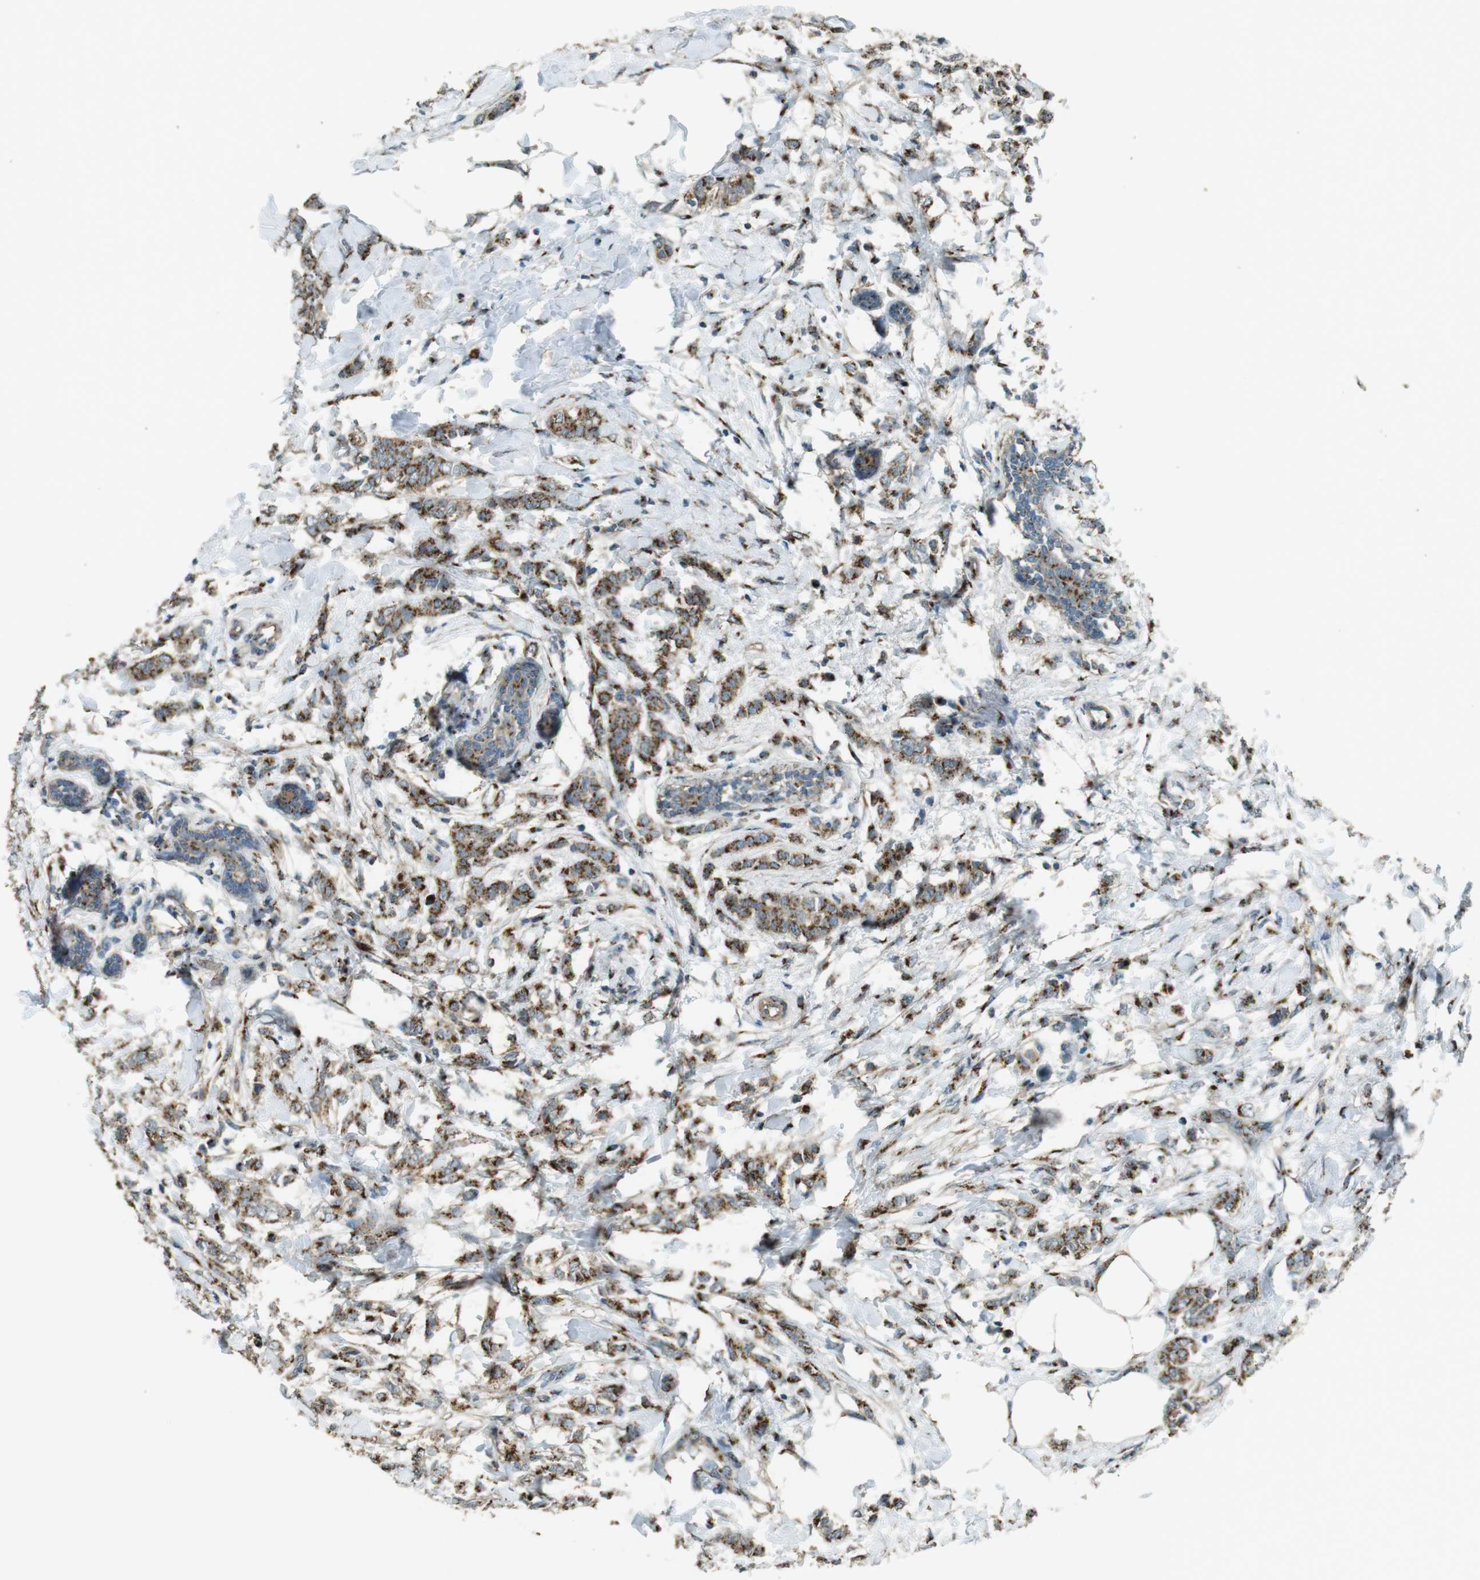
{"staining": {"intensity": "strong", "quantity": ">75%", "location": "cytoplasmic/membranous"}, "tissue": "breast cancer", "cell_type": "Tumor cells", "image_type": "cancer", "snomed": [{"axis": "morphology", "description": "Lobular carcinoma, in situ"}, {"axis": "morphology", "description": "Lobular carcinoma"}, {"axis": "topography", "description": "Breast"}], "caption": "The histopathology image shows a brown stain indicating the presence of a protein in the cytoplasmic/membranous of tumor cells in breast lobular carcinoma in situ. (DAB (3,3'-diaminobenzidine) = brown stain, brightfield microscopy at high magnification).", "gene": "TMEM115", "patient": {"sex": "female", "age": 41}}